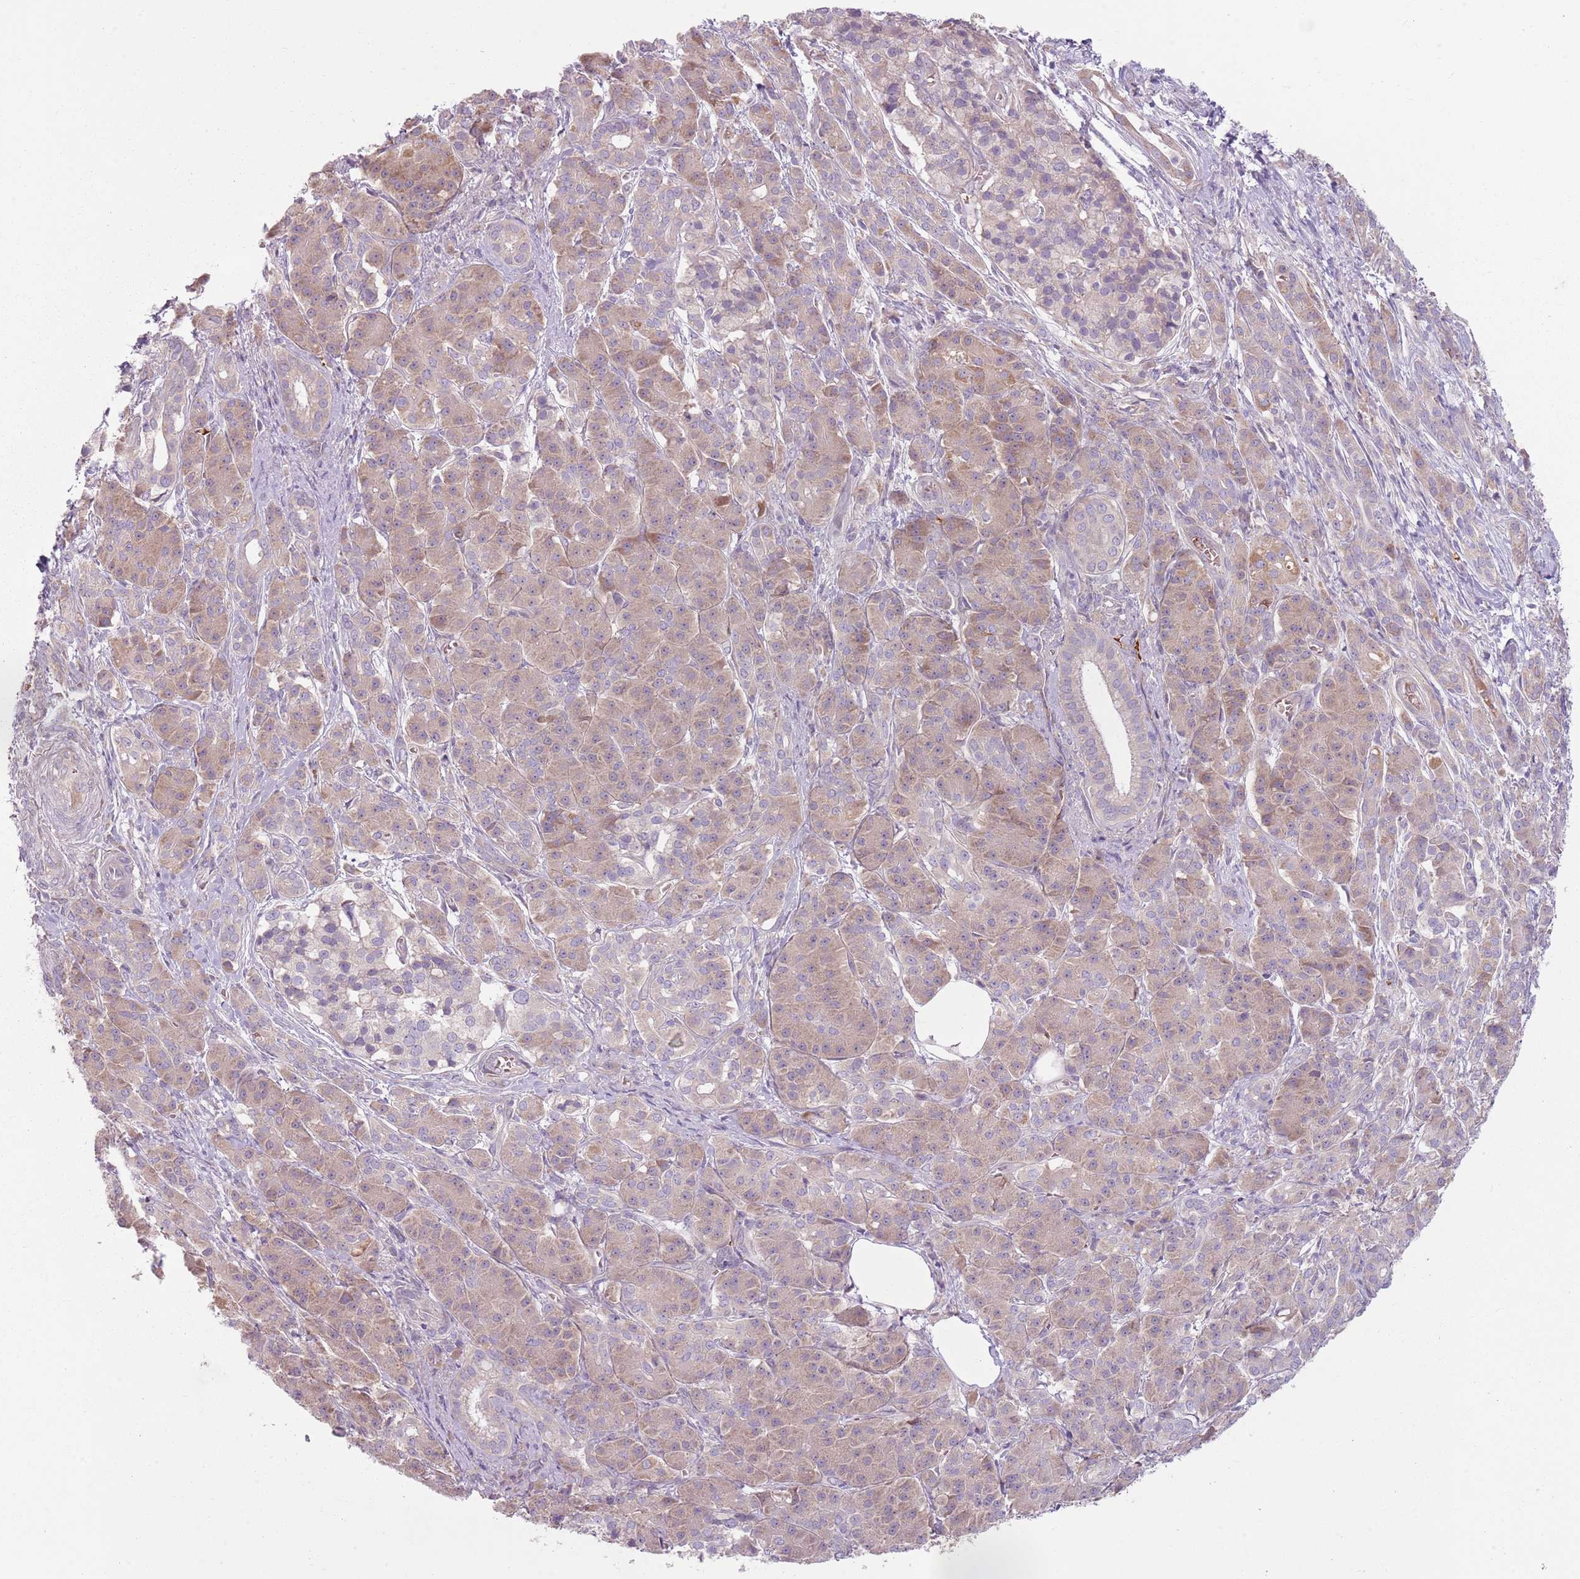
{"staining": {"intensity": "weak", "quantity": "25%-75%", "location": "cytoplasmic/membranous"}, "tissue": "pancreatic cancer", "cell_type": "Tumor cells", "image_type": "cancer", "snomed": [{"axis": "morphology", "description": "Adenocarcinoma, NOS"}, {"axis": "topography", "description": "Pancreas"}], "caption": "This is an image of immunohistochemistry staining of pancreatic adenocarcinoma, which shows weak expression in the cytoplasmic/membranous of tumor cells.", "gene": "HSPA14", "patient": {"sex": "male", "age": 57}}